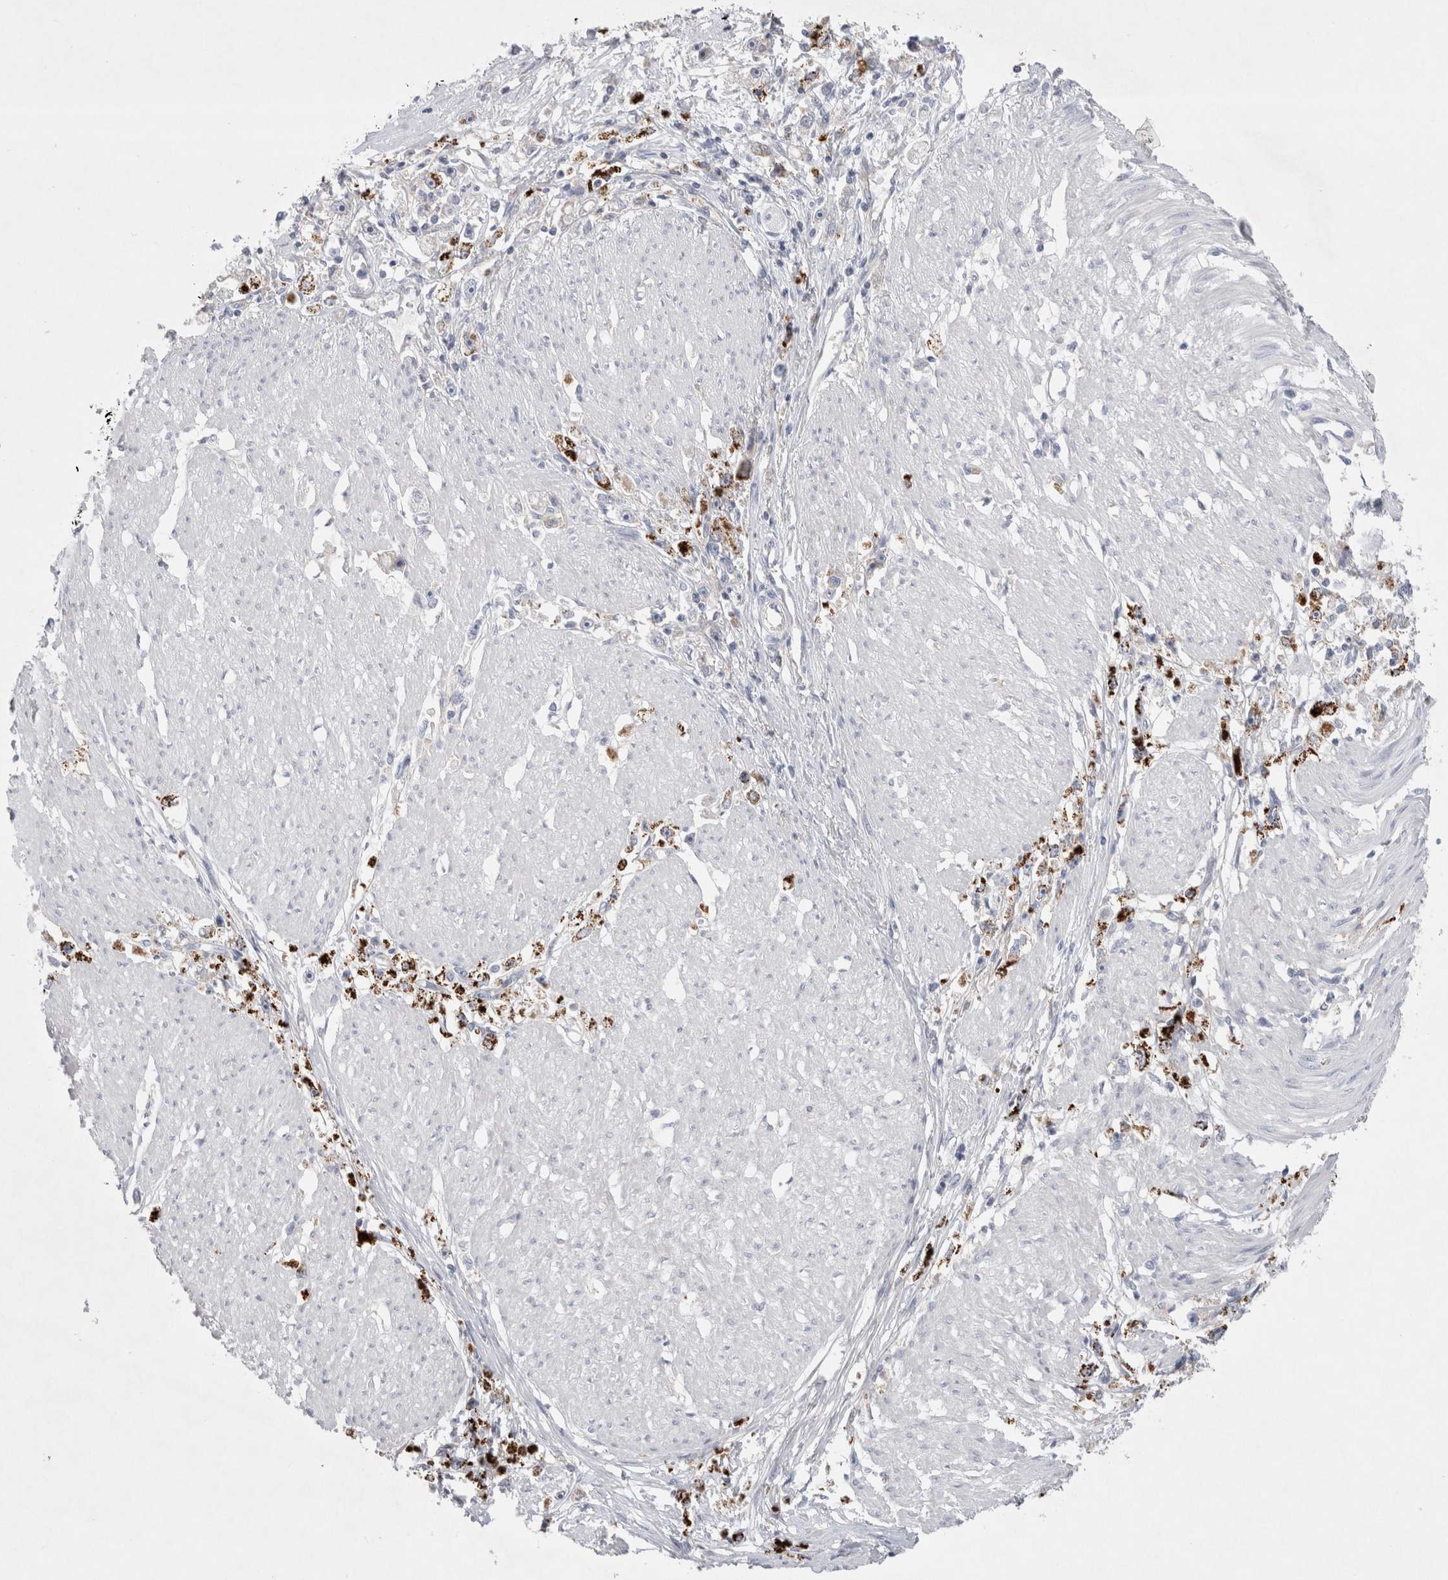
{"staining": {"intensity": "strong", "quantity": "25%-75%", "location": "cytoplasmic/membranous"}, "tissue": "stomach cancer", "cell_type": "Tumor cells", "image_type": "cancer", "snomed": [{"axis": "morphology", "description": "Adenocarcinoma, NOS"}, {"axis": "topography", "description": "Stomach"}], "caption": "Immunohistochemistry photomicrograph of stomach adenocarcinoma stained for a protein (brown), which reveals high levels of strong cytoplasmic/membranous staining in about 25%-75% of tumor cells.", "gene": "RBM12B", "patient": {"sex": "female", "age": 59}}